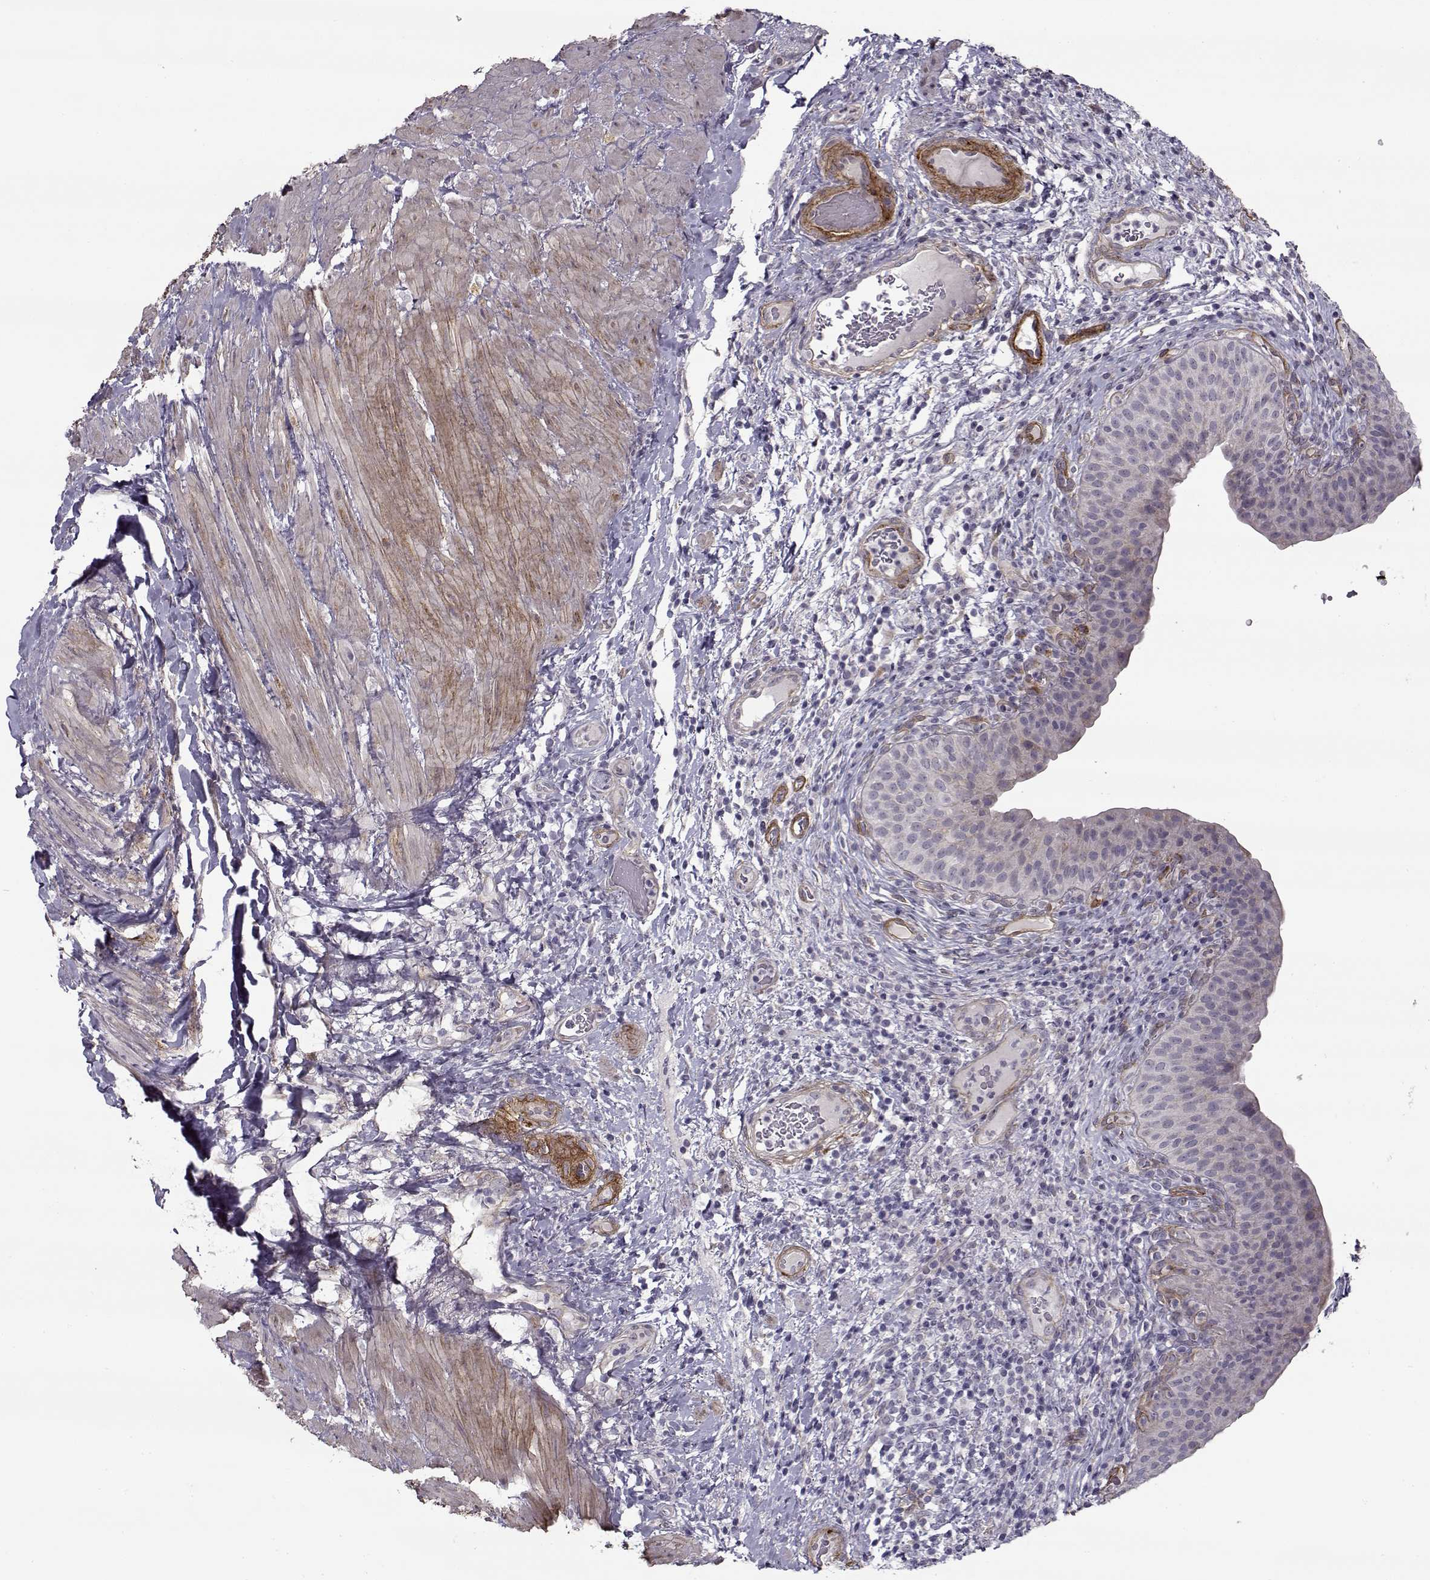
{"staining": {"intensity": "negative", "quantity": "none", "location": "none"}, "tissue": "urinary bladder", "cell_type": "Urothelial cells", "image_type": "normal", "snomed": [{"axis": "morphology", "description": "Normal tissue, NOS"}, {"axis": "topography", "description": "Urinary bladder"}], "caption": "This is an IHC image of normal urinary bladder. There is no expression in urothelial cells.", "gene": "LAMB2", "patient": {"sex": "male", "age": 66}}